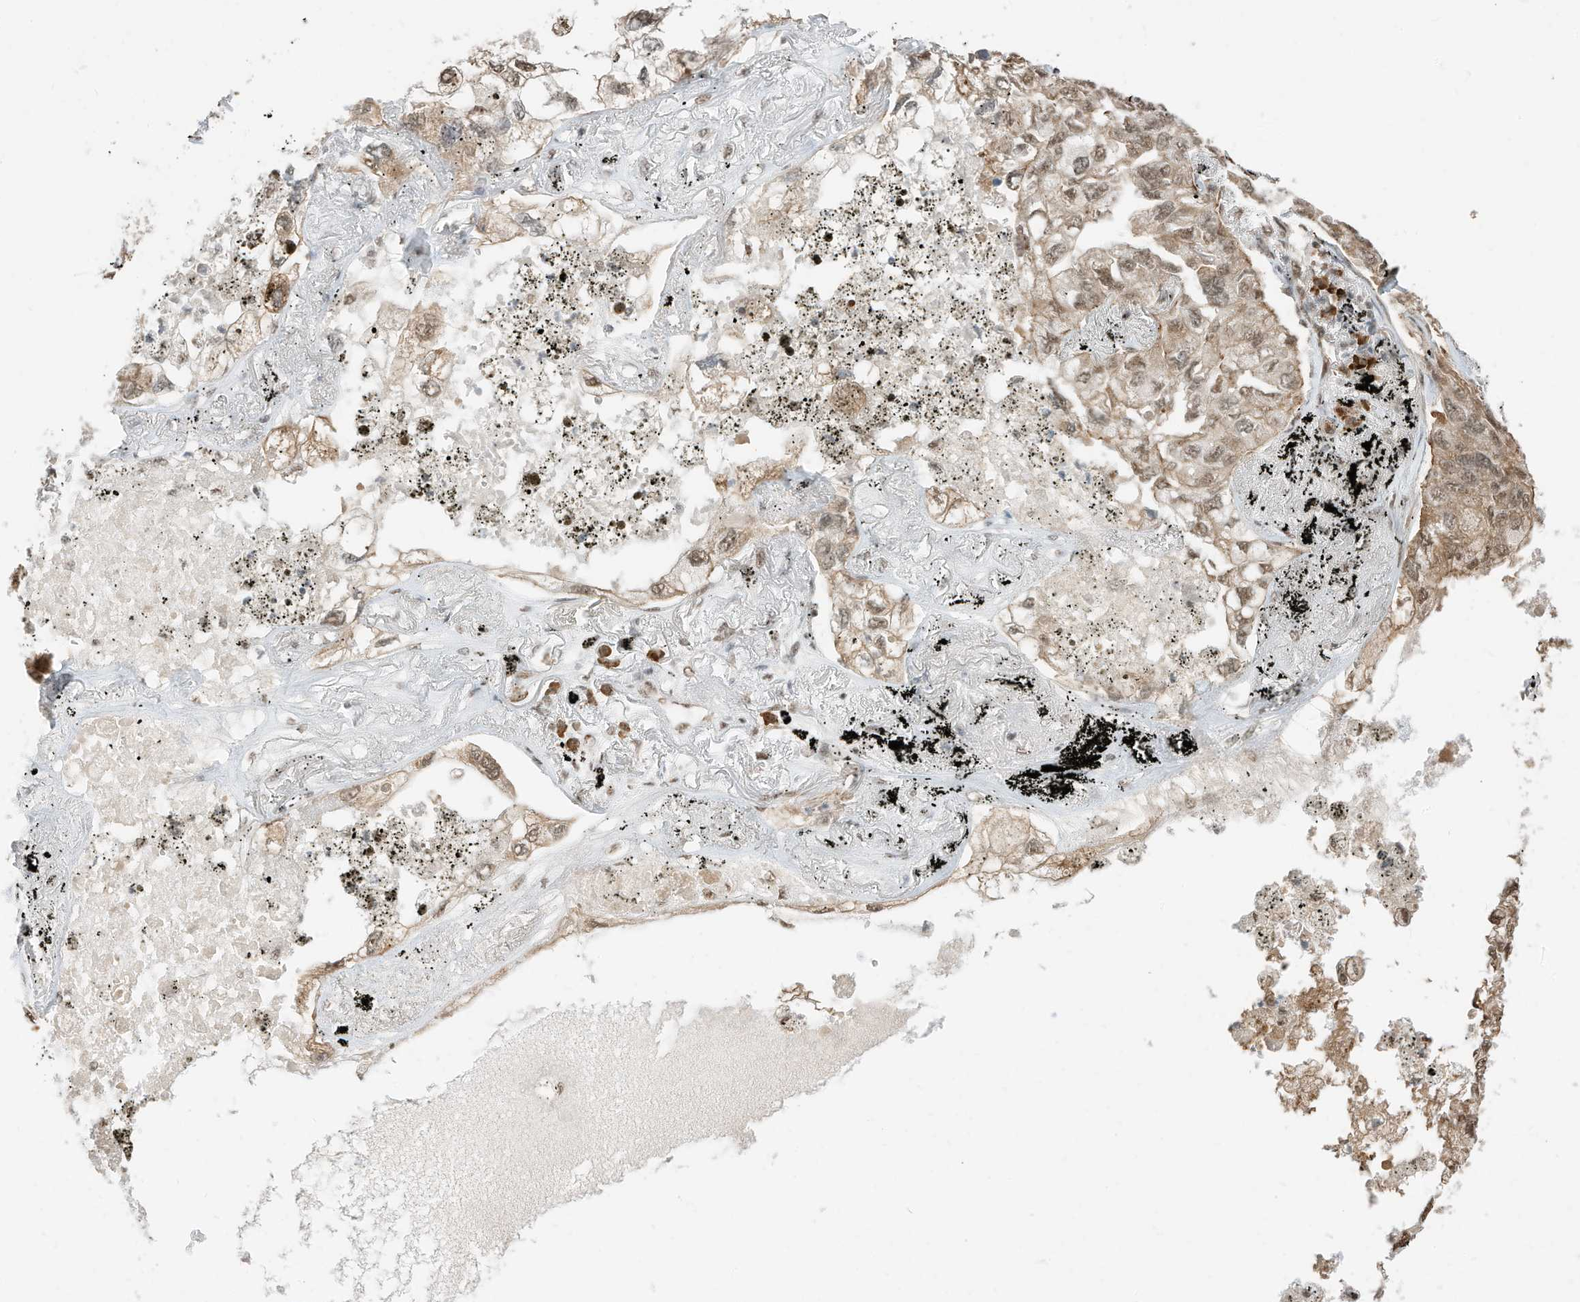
{"staining": {"intensity": "weak", "quantity": ">75%", "location": "nuclear"}, "tissue": "lung cancer", "cell_type": "Tumor cells", "image_type": "cancer", "snomed": [{"axis": "morphology", "description": "Adenocarcinoma, NOS"}, {"axis": "topography", "description": "Lung"}], "caption": "DAB immunohistochemical staining of lung cancer (adenocarcinoma) reveals weak nuclear protein positivity in approximately >75% of tumor cells.", "gene": "ZNF195", "patient": {"sex": "male", "age": 65}}